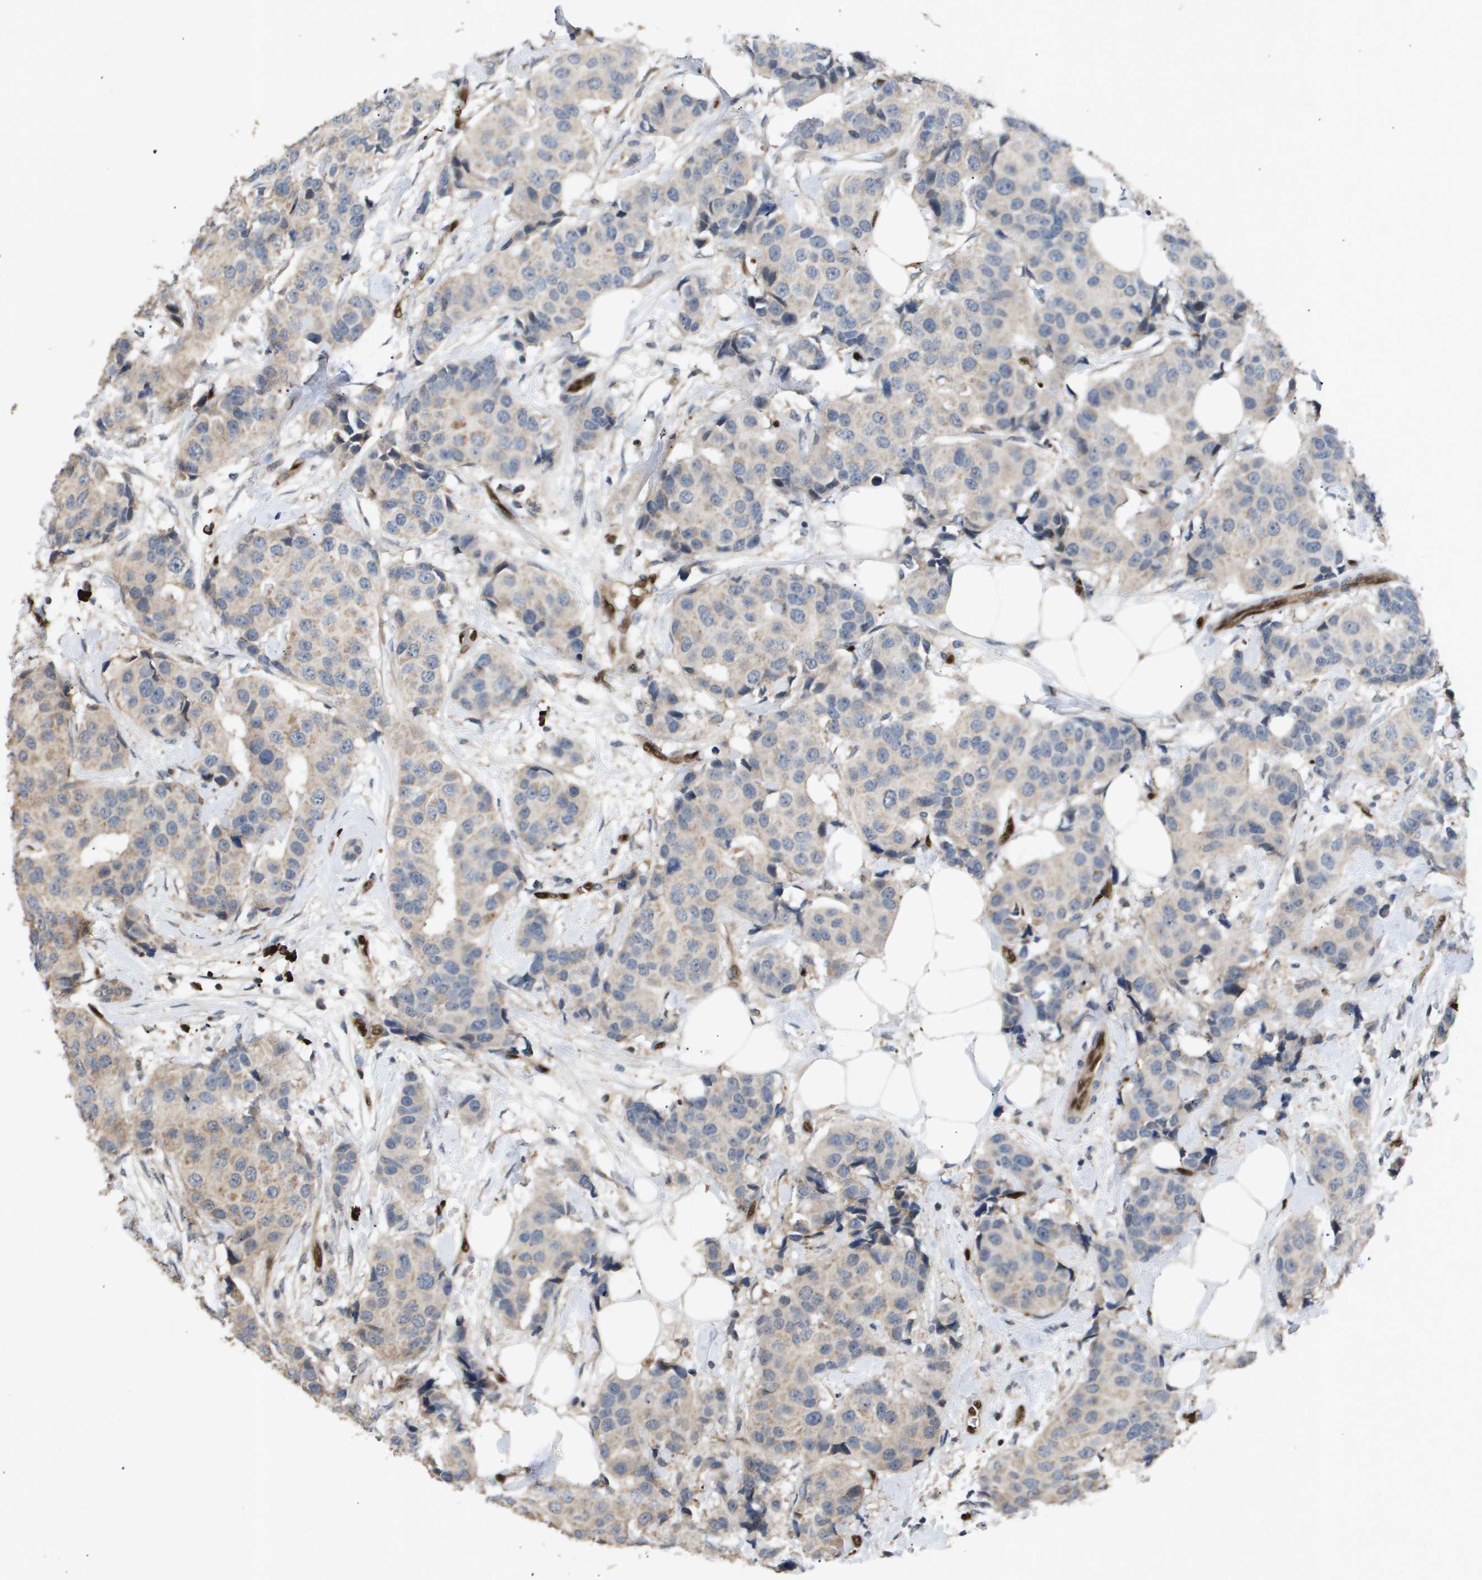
{"staining": {"intensity": "weak", "quantity": "<25%", "location": "cytoplasmic/membranous"}, "tissue": "breast cancer", "cell_type": "Tumor cells", "image_type": "cancer", "snomed": [{"axis": "morphology", "description": "Normal tissue, NOS"}, {"axis": "morphology", "description": "Duct carcinoma"}, {"axis": "topography", "description": "Breast"}], "caption": "DAB immunohistochemical staining of breast intraductal carcinoma displays no significant positivity in tumor cells. The staining is performed using DAB brown chromogen with nuclei counter-stained in using hematoxylin.", "gene": "ERG", "patient": {"sex": "female", "age": 39}}